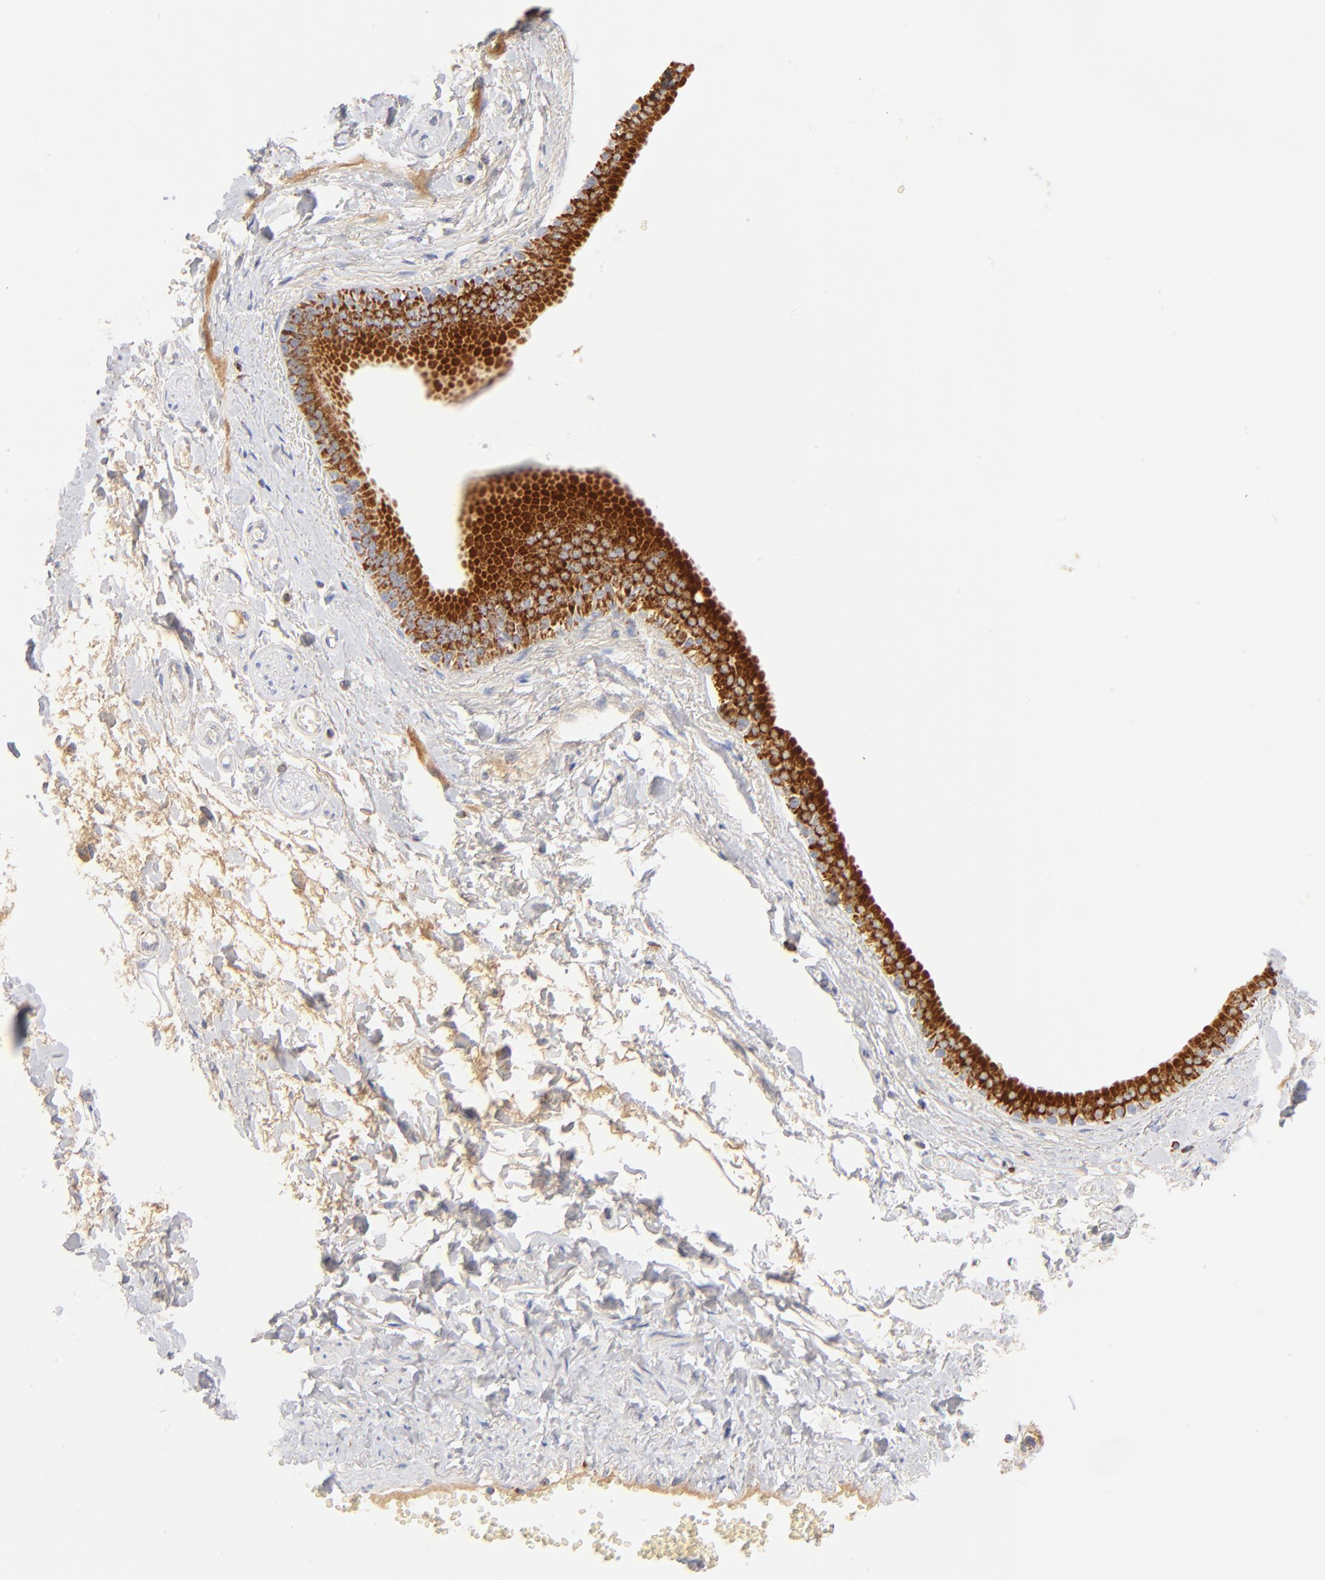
{"staining": {"intensity": "negative", "quantity": "none", "location": "none"}, "tissue": "adipose tissue", "cell_type": "Adipocytes", "image_type": "normal", "snomed": [{"axis": "morphology", "description": "Normal tissue, NOS"}, {"axis": "morphology", "description": "Inflammation, NOS"}, {"axis": "topography", "description": "Salivary gland"}, {"axis": "topography", "description": "Peripheral nerve tissue"}], "caption": "This is an IHC image of normal adipose tissue. There is no staining in adipocytes.", "gene": "DLAT", "patient": {"sex": "female", "age": 75}}